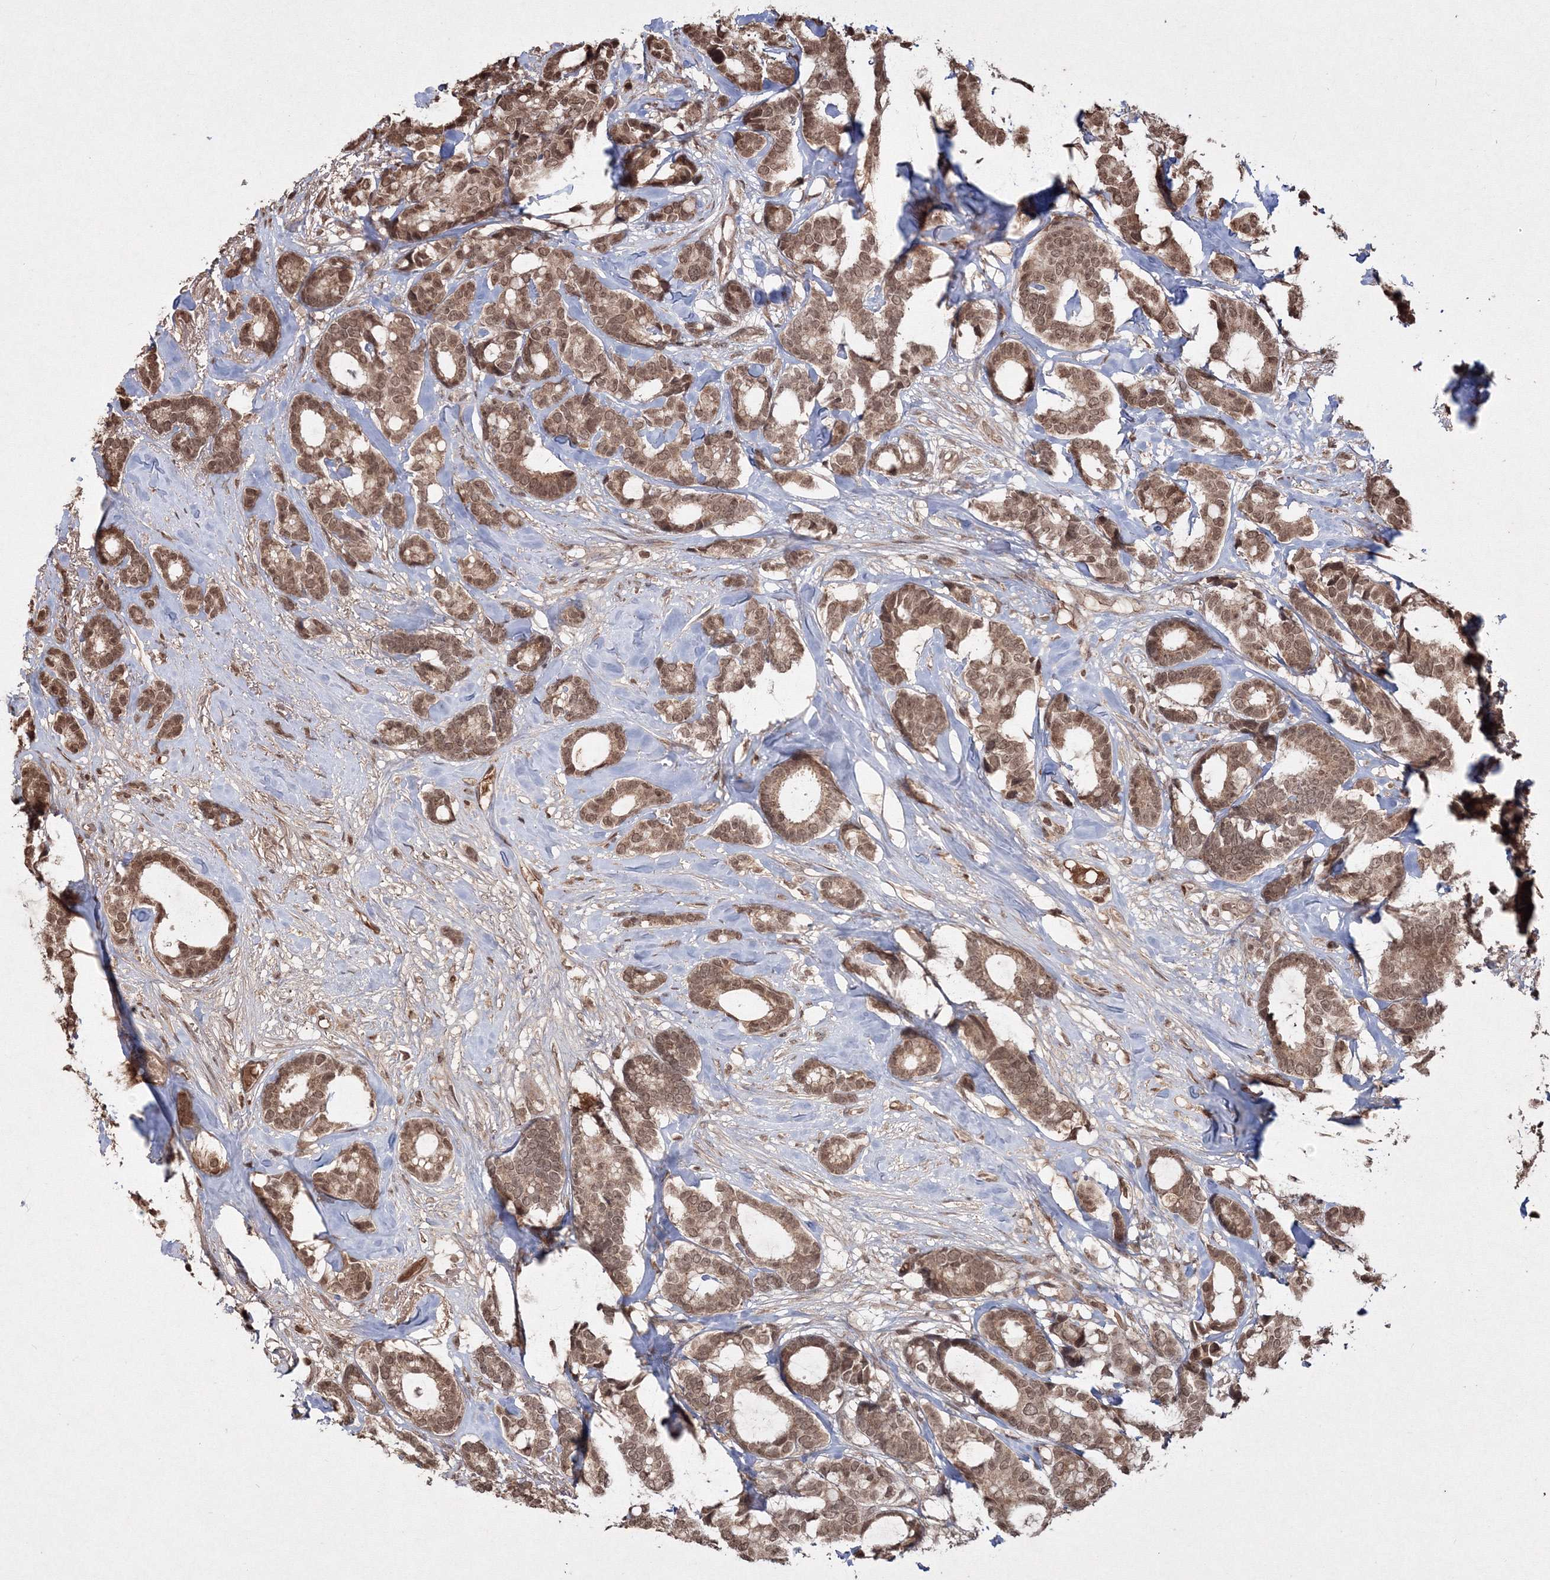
{"staining": {"intensity": "moderate", "quantity": ">75%", "location": "cytoplasmic/membranous,nuclear"}, "tissue": "breast cancer", "cell_type": "Tumor cells", "image_type": "cancer", "snomed": [{"axis": "morphology", "description": "Duct carcinoma"}, {"axis": "topography", "description": "Breast"}], "caption": "DAB (3,3'-diaminobenzidine) immunohistochemical staining of human breast cancer (intraductal carcinoma) displays moderate cytoplasmic/membranous and nuclear protein positivity in approximately >75% of tumor cells.", "gene": "PEX13", "patient": {"sex": "female", "age": 87}}